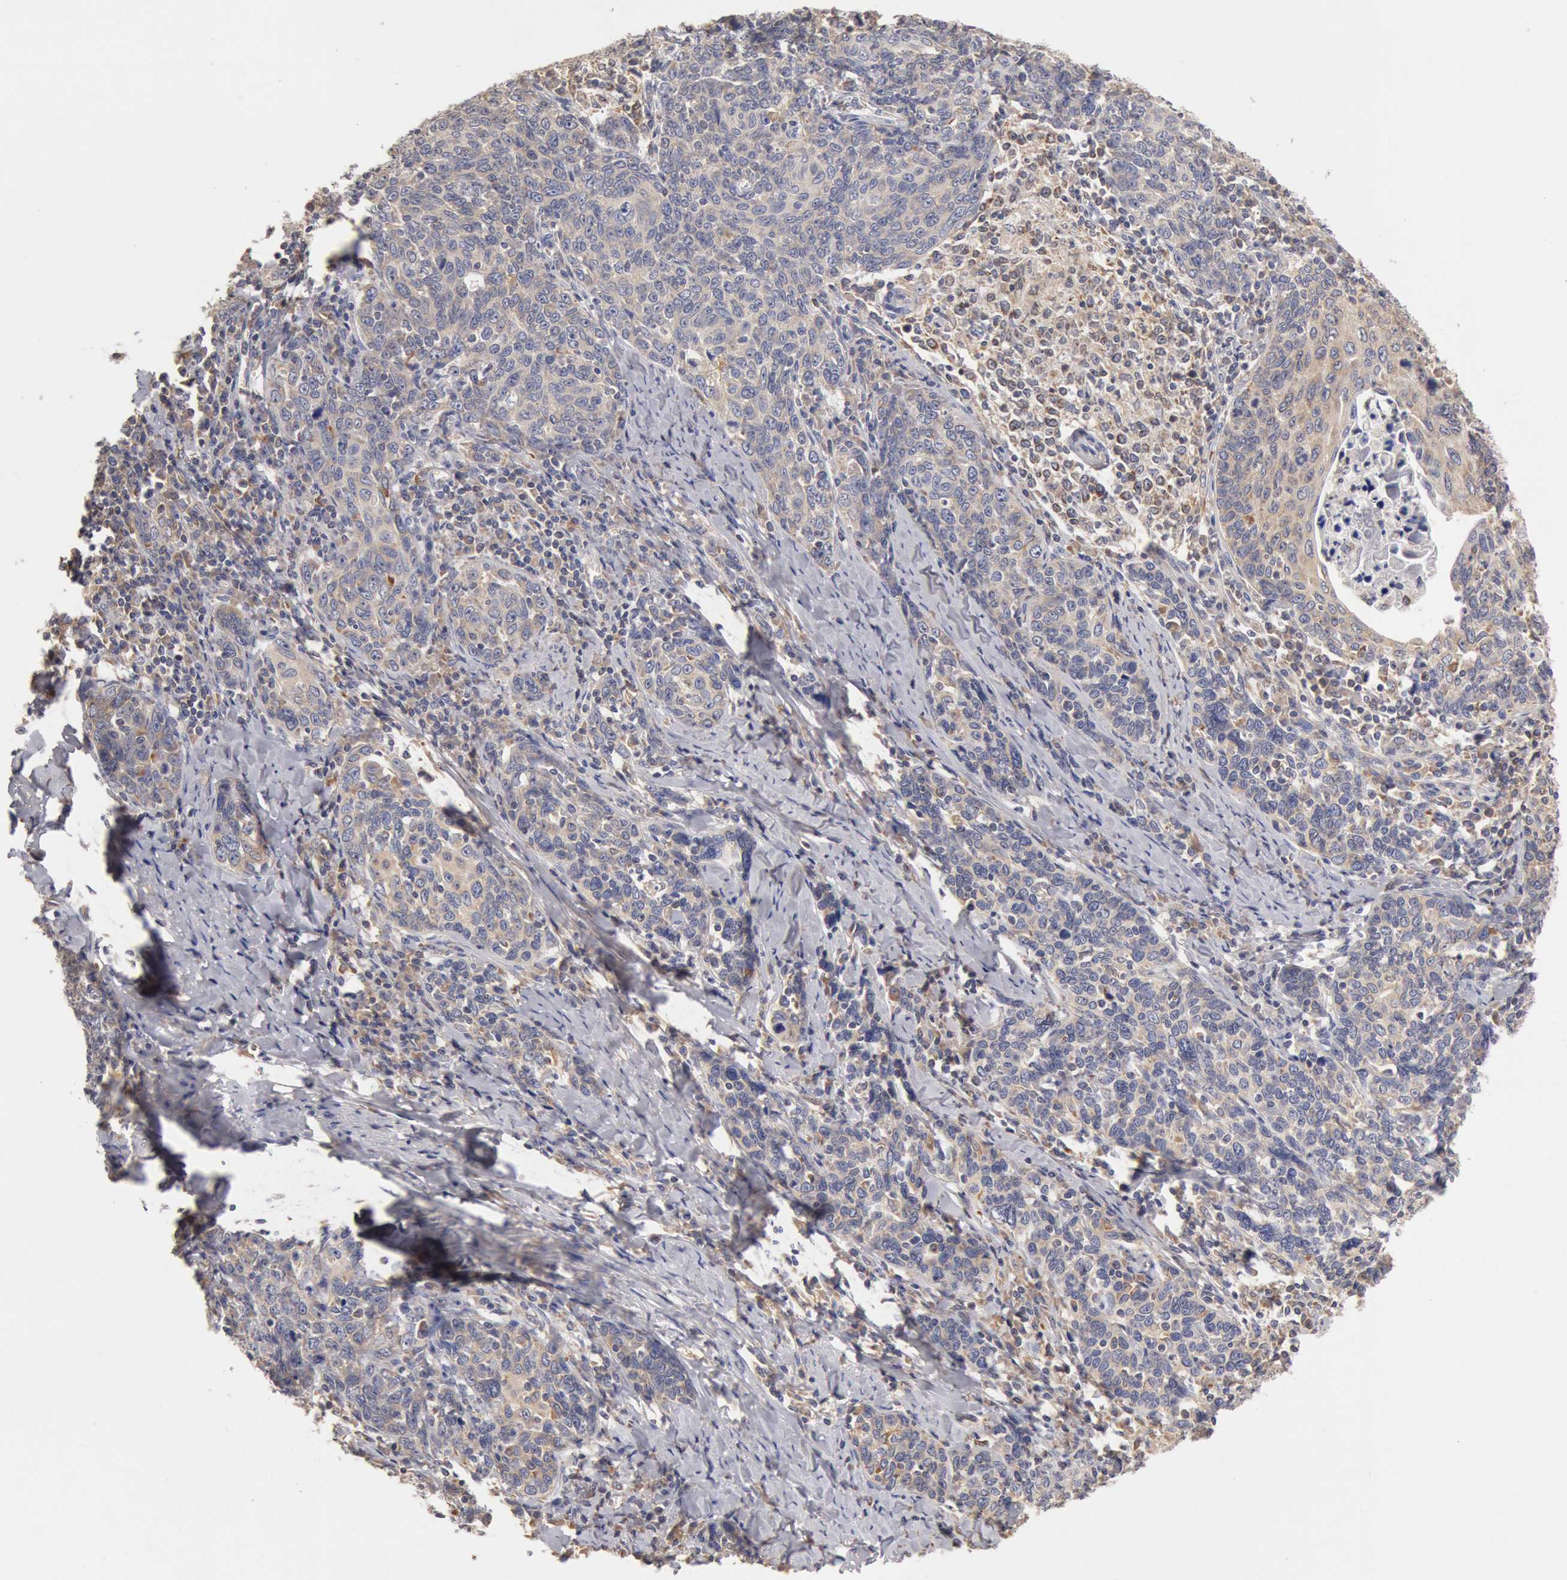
{"staining": {"intensity": "negative", "quantity": "none", "location": "none"}, "tissue": "cervical cancer", "cell_type": "Tumor cells", "image_type": "cancer", "snomed": [{"axis": "morphology", "description": "Squamous cell carcinoma, NOS"}, {"axis": "topography", "description": "Cervix"}], "caption": "Image shows no protein positivity in tumor cells of cervical cancer tissue.", "gene": "OSBPL8", "patient": {"sex": "female", "age": 41}}